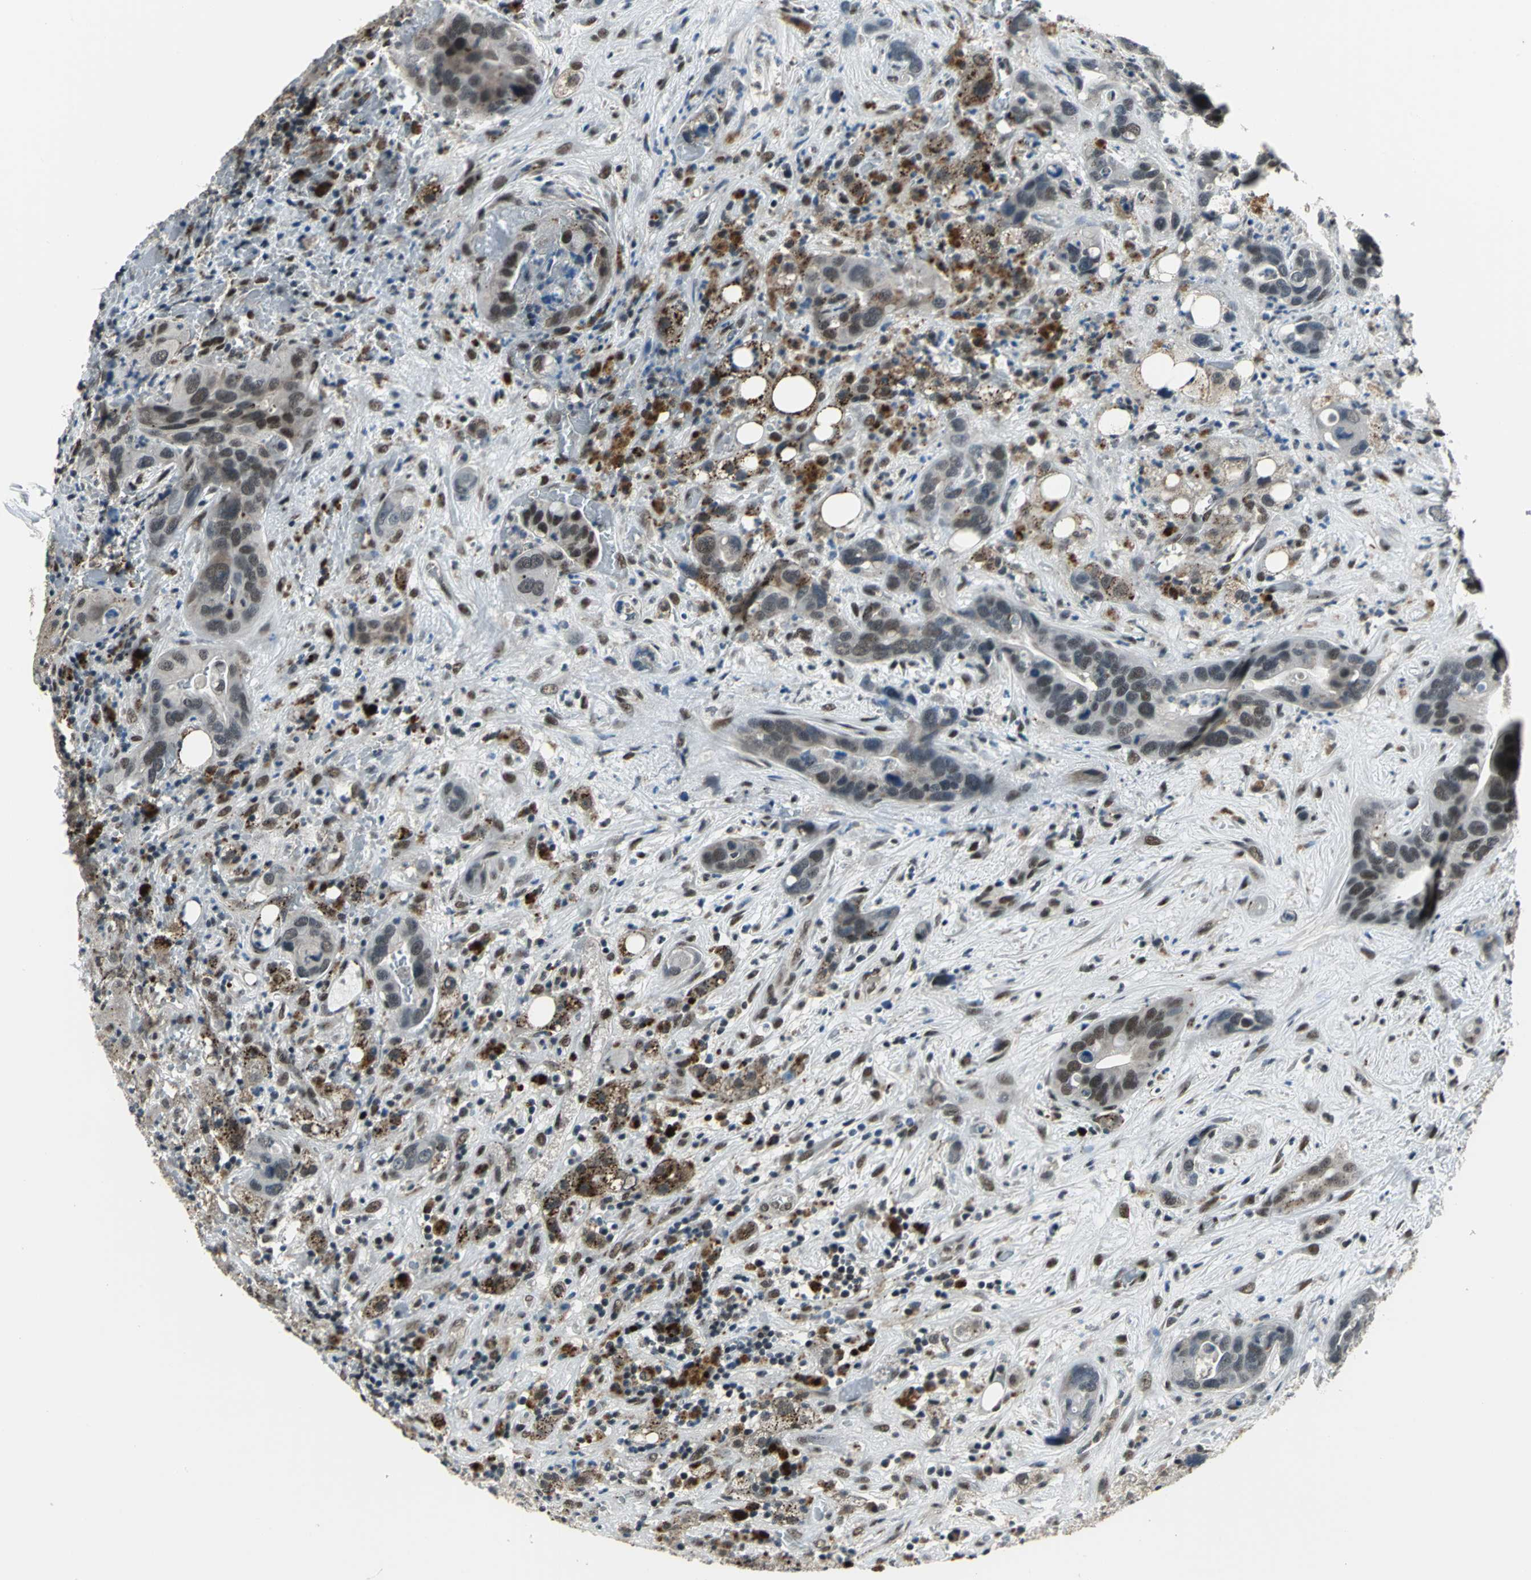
{"staining": {"intensity": "strong", "quantity": "<25%", "location": "cytoplasmic/membranous"}, "tissue": "liver cancer", "cell_type": "Tumor cells", "image_type": "cancer", "snomed": [{"axis": "morphology", "description": "Cholangiocarcinoma"}, {"axis": "topography", "description": "Liver"}], "caption": "This photomicrograph reveals immunohistochemistry (IHC) staining of human cholangiocarcinoma (liver), with medium strong cytoplasmic/membranous positivity in approximately <25% of tumor cells.", "gene": "ELF2", "patient": {"sex": "female", "age": 65}}